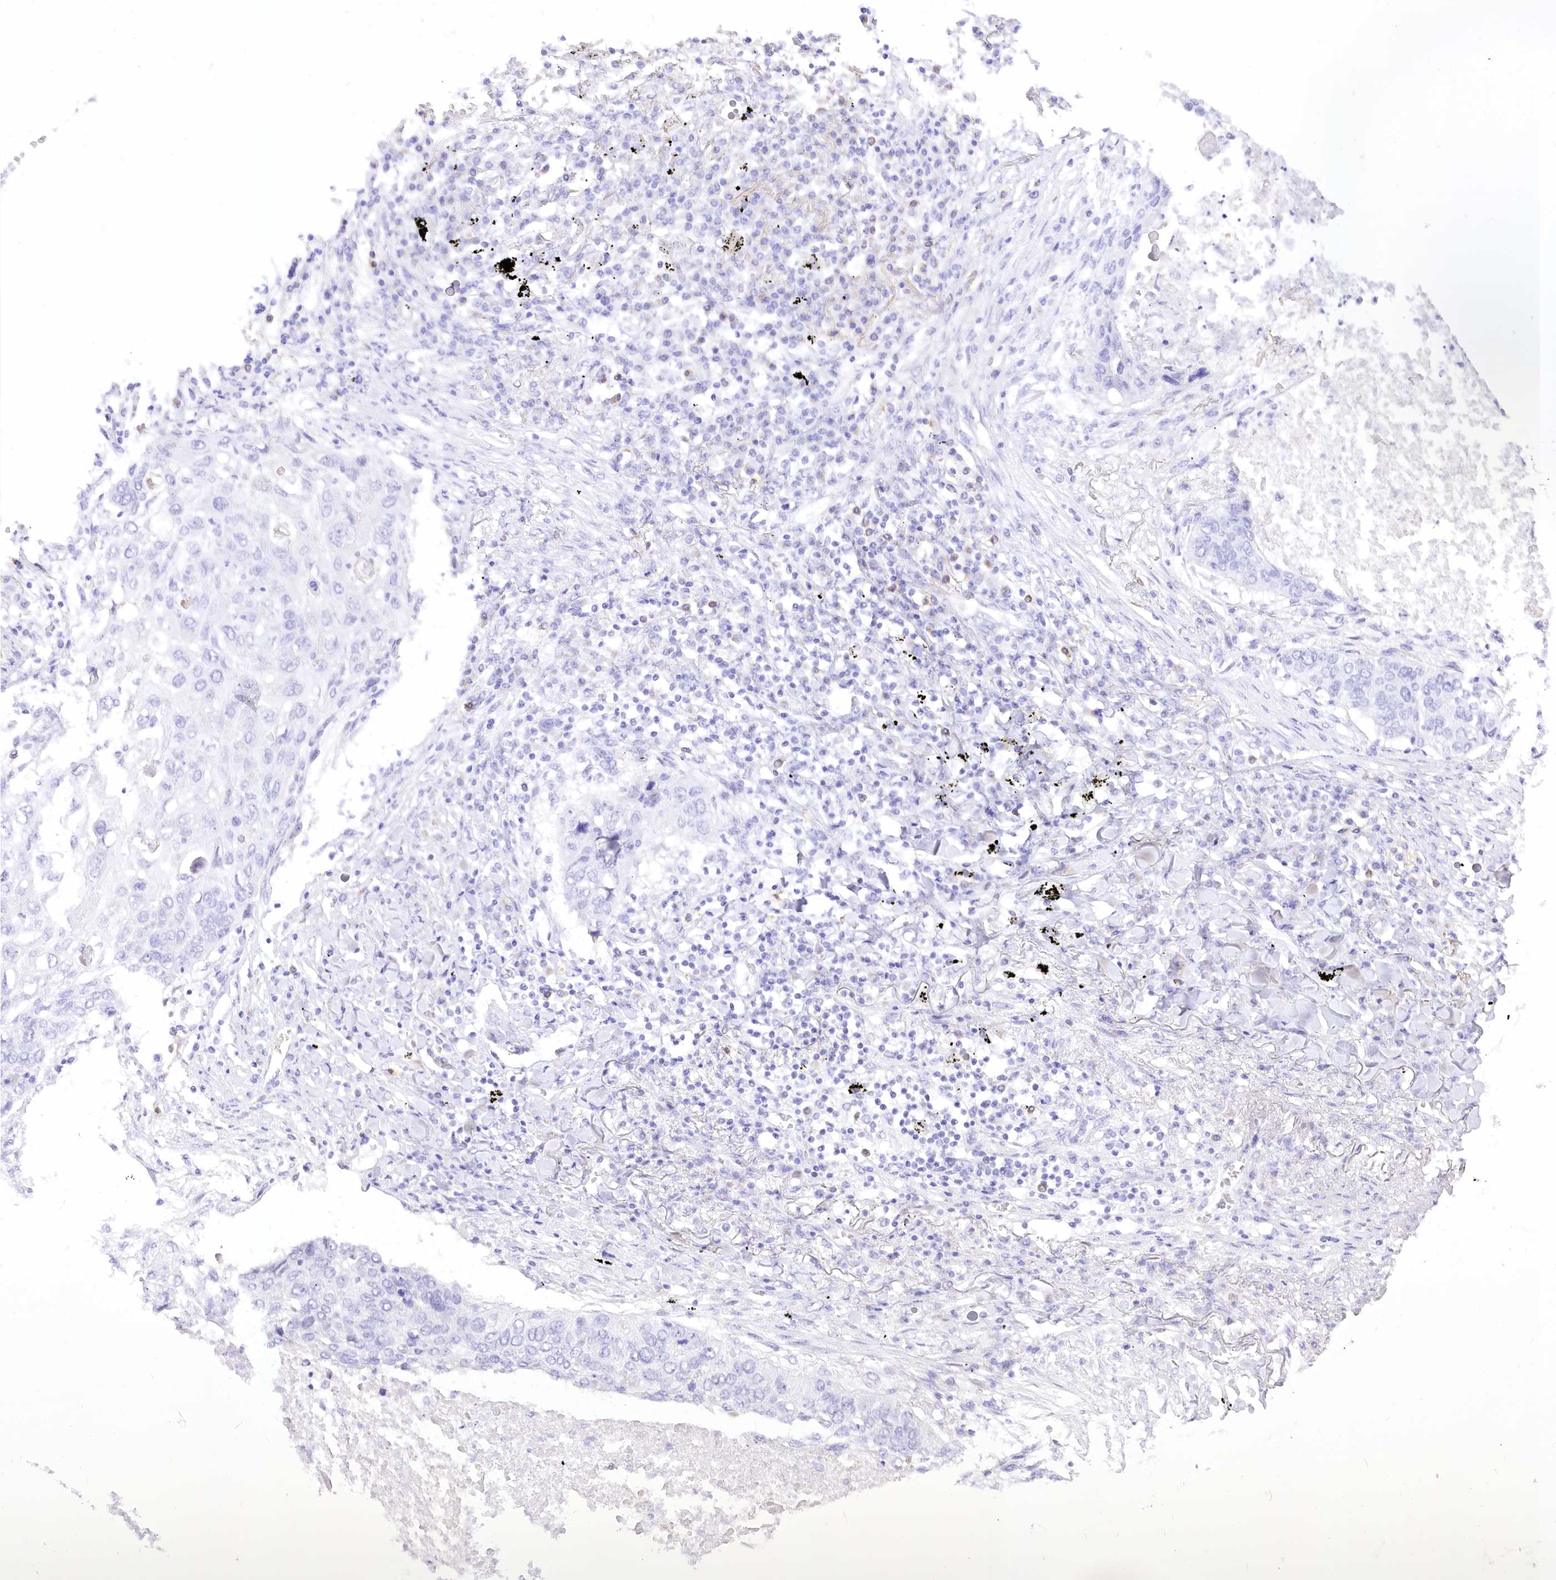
{"staining": {"intensity": "negative", "quantity": "none", "location": "none"}, "tissue": "lung cancer", "cell_type": "Tumor cells", "image_type": "cancer", "snomed": [{"axis": "morphology", "description": "Squamous cell carcinoma, NOS"}, {"axis": "topography", "description": "Lung"}], "caption": "The image reveals no staining of tumor cells in lung squamous cell carcinoma.", "gene": "BEND7", "patient": {"sex": "female", "age": 63}}